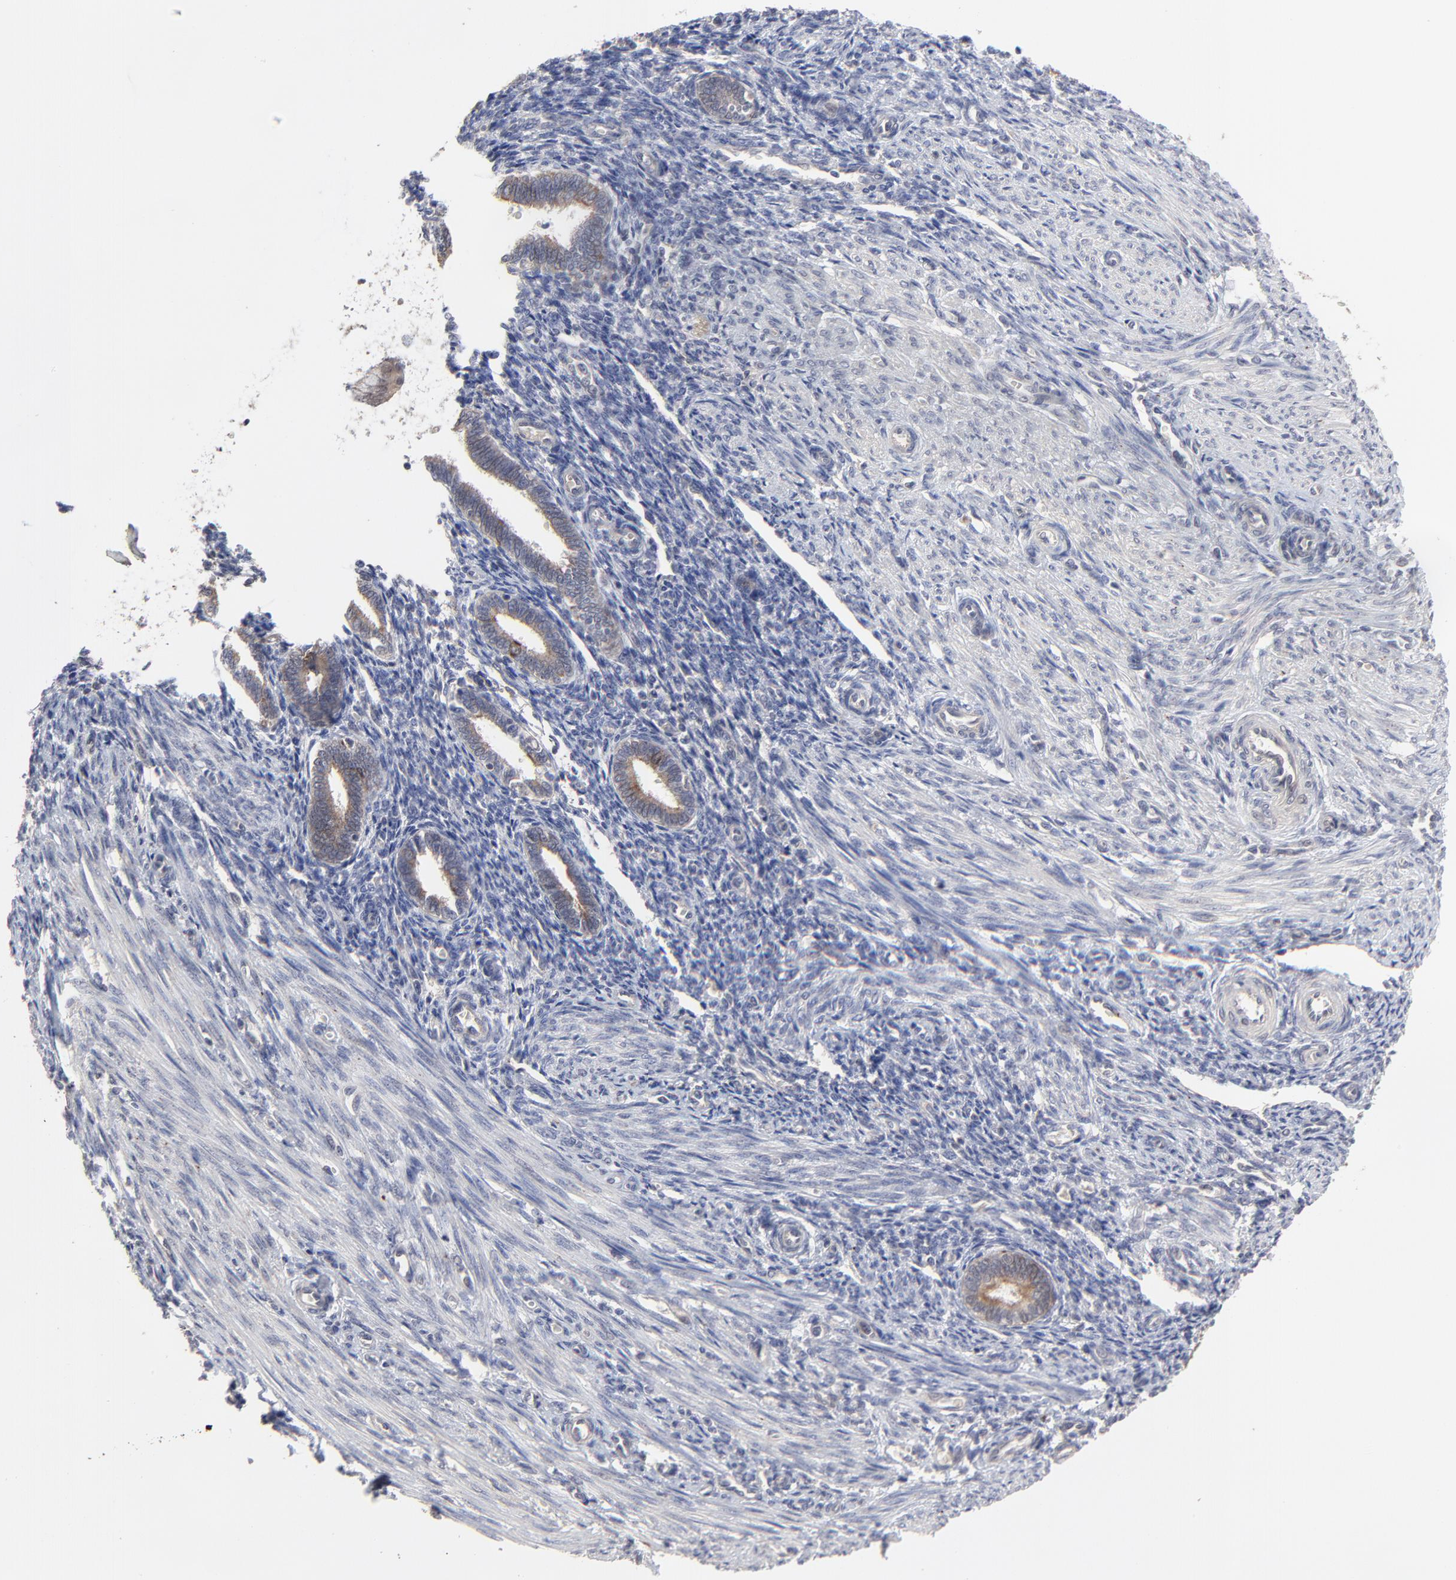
{"staining": {"intensity": "negative", "quantity": "none", "location": "none"}, "tissue": "endometrium", "cell_type": "Cells in endometrial stroma", "image_type": "normal", "snomed": [{"axis": "morphology", "description": "Normal tissue, NOS"}, {"axis": "topography", "description": "Endometrium"}], "caption": "Cells in endometrial stroma show no significant staining in unremarkable endometrium. (DAB immunohistochemistry with hematoxylin counter stain).", "gene": "FAM199X", "patient": {"sex": "female", "age": 27}}